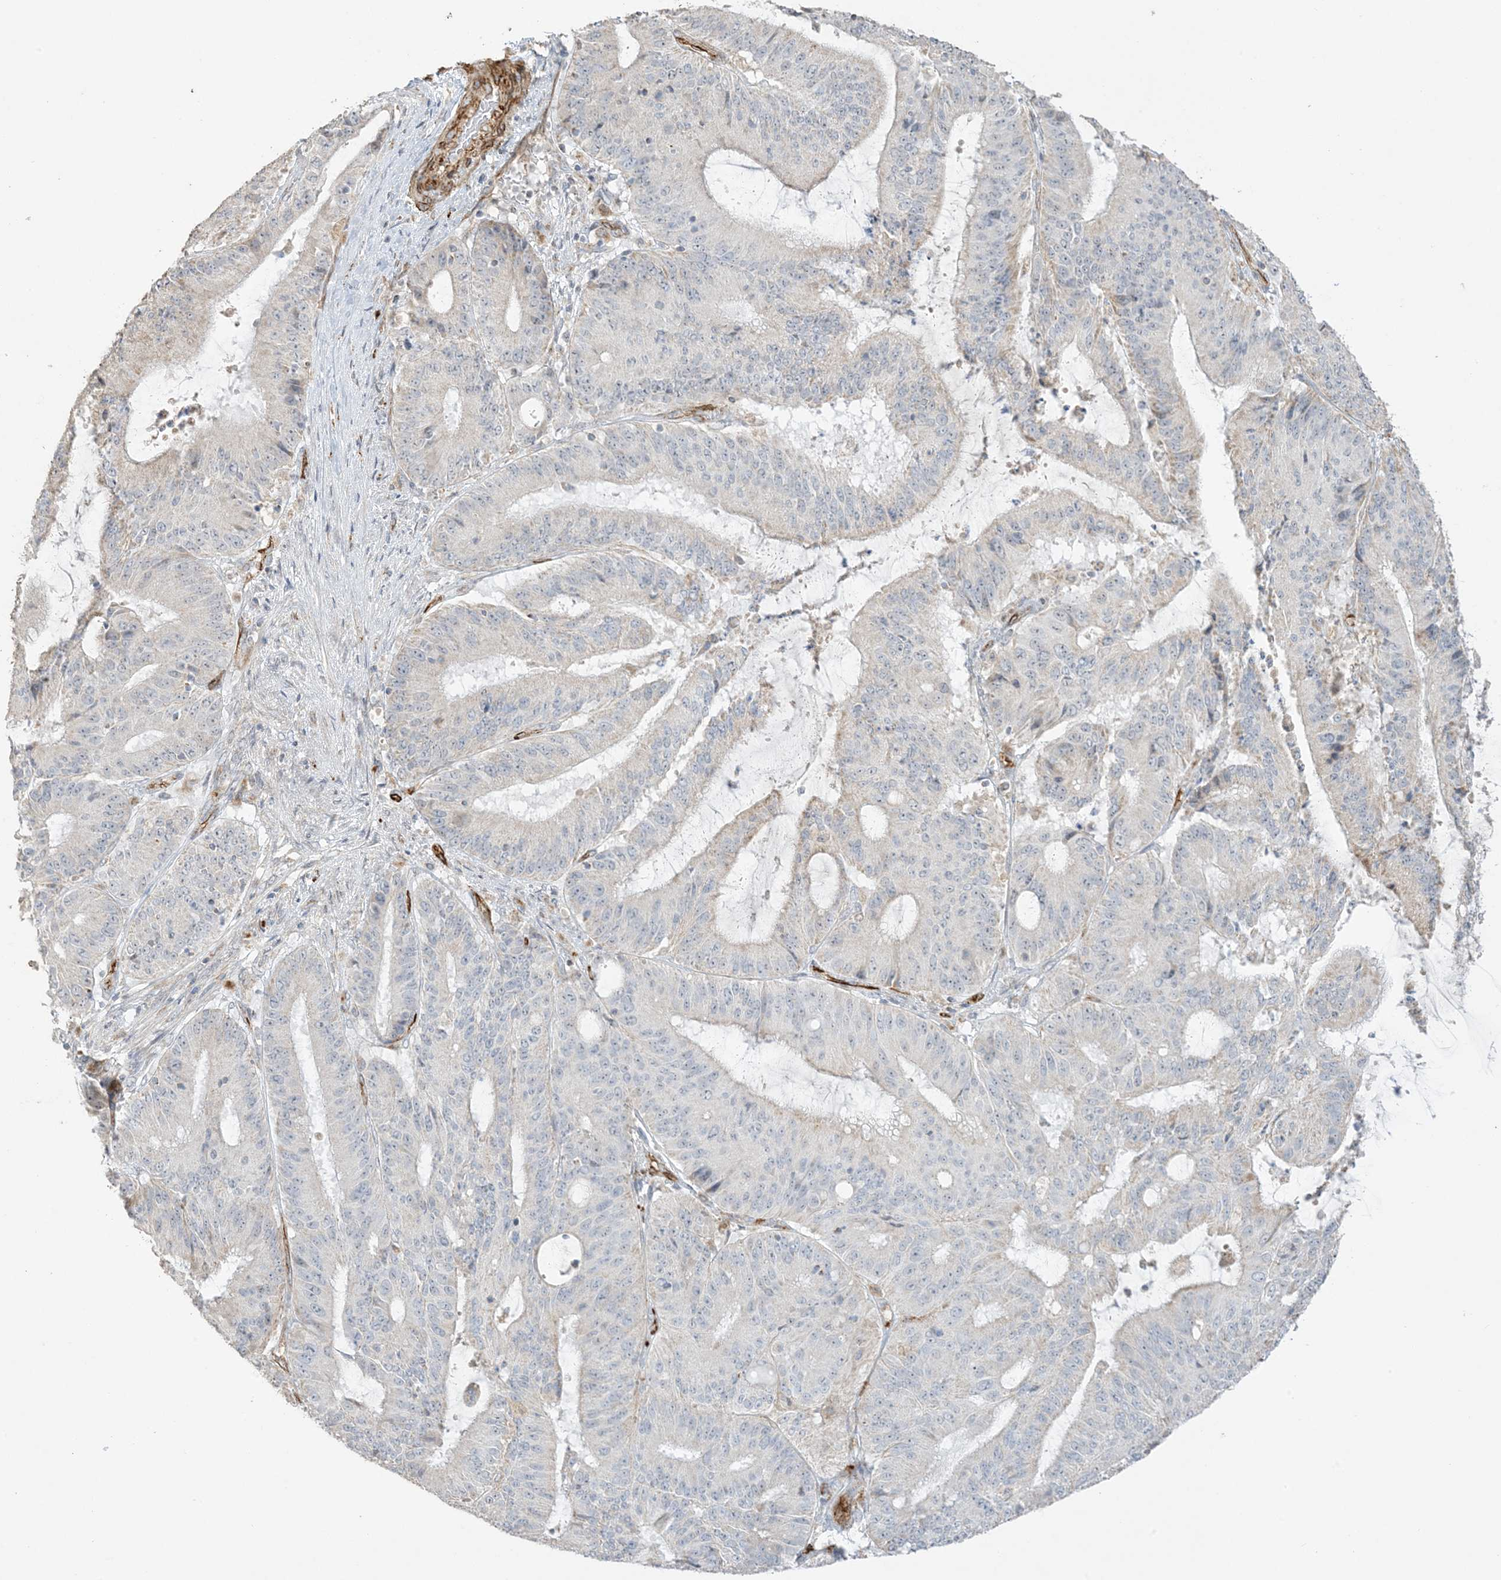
{"staining": {"intensity": "negative", "quantity": "none", "location": "none"}, "tissue": "liver cancer", "cell_type": "Tumor cells", "image_type": "cancer", "snomed": [{"axis": "morphology", "description": "Normal tissue, NOS"}, {"axis": "morphology", "description": "Cholangiocarcinoma"}, {"axis": "topography", "description": "Liver"}, {"axis": "topography", "description": "Peripheral nerve tissue"}], "caption": "The photomicrograph demonstrates no staining of tumor cells in cholangiocarcinoma (liver).", "gene": "AGA", "patient": {"sex": "female", "age": 73}}